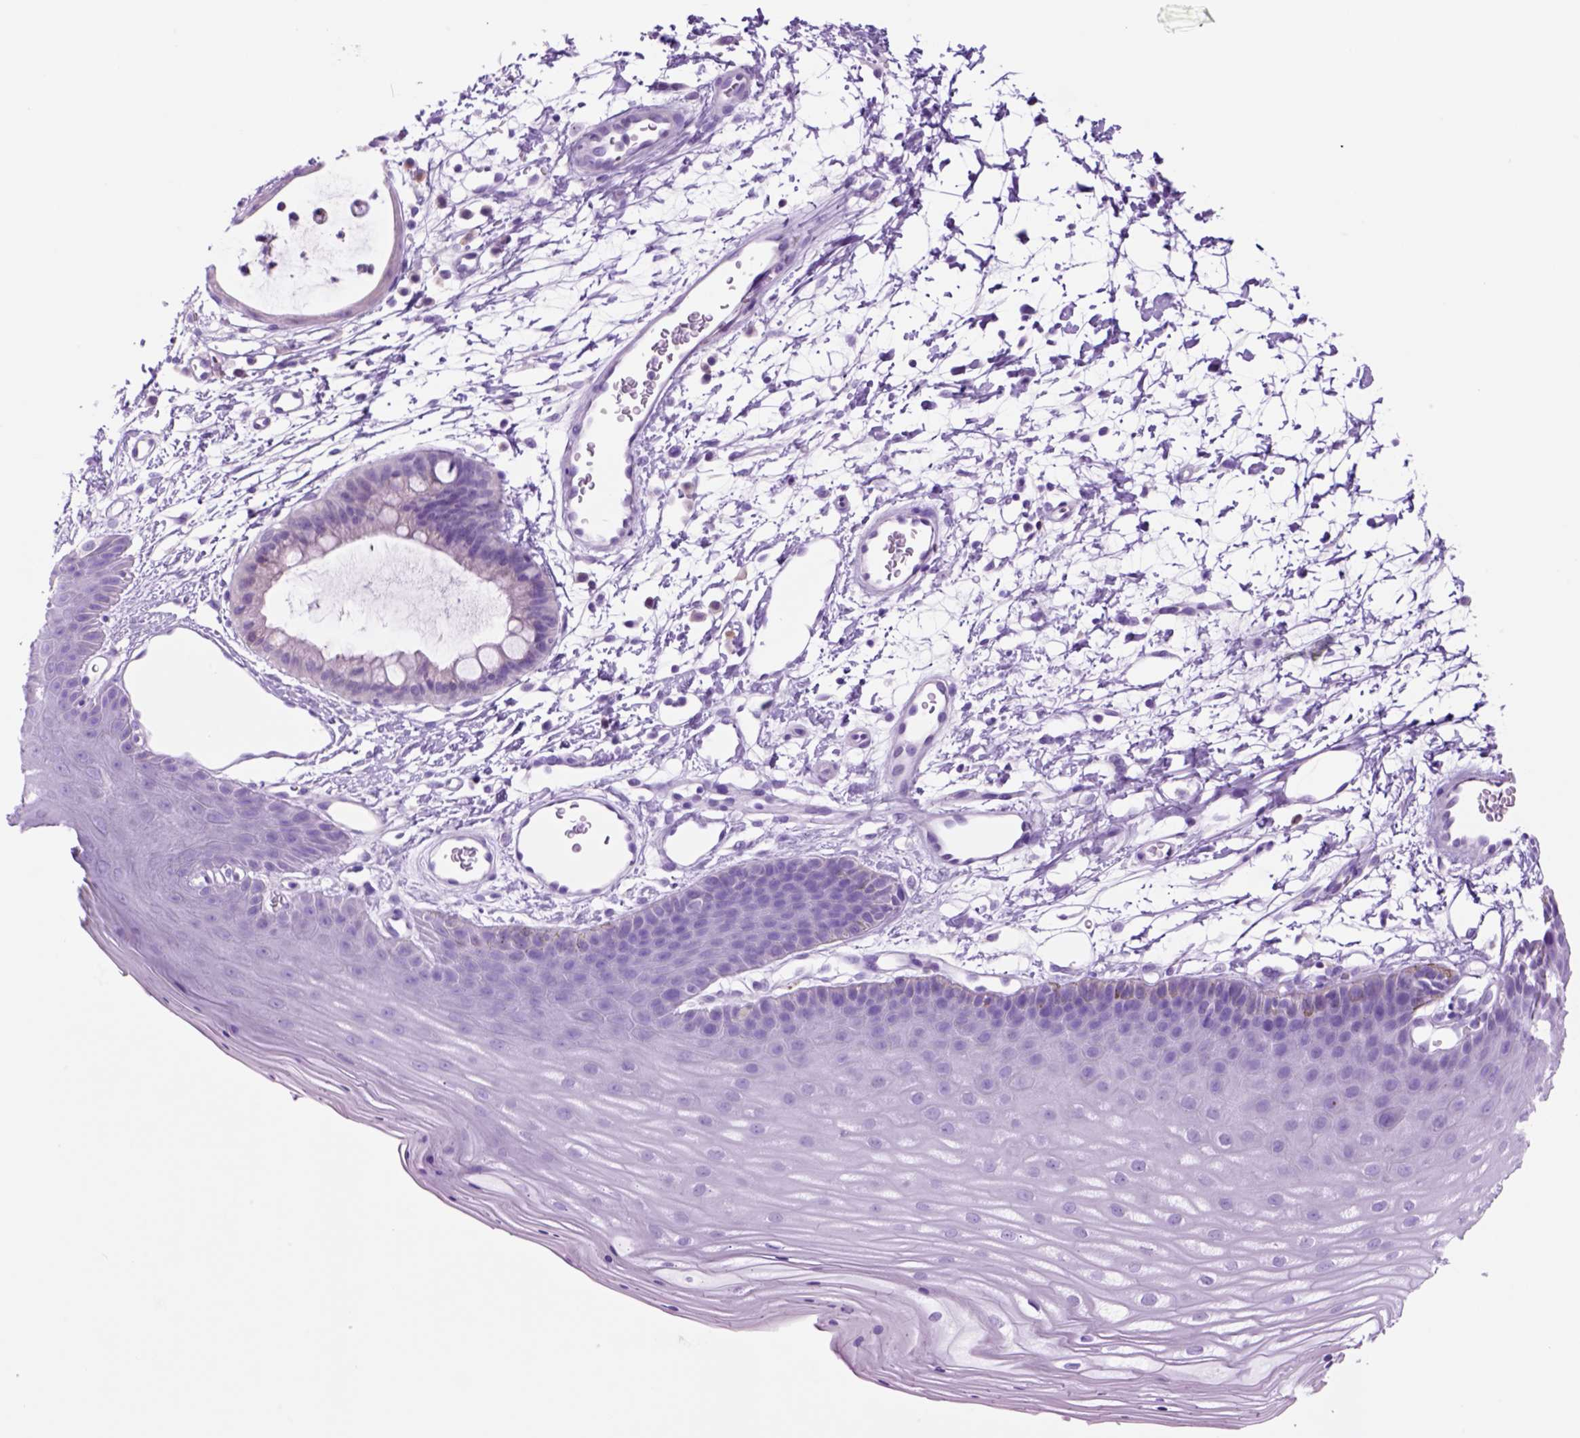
{"staining": {"intensity": "negative", "quantity": "none", "location": "none"}, "tissue": "skin", "cell_type": "Epidermal cells", "image_type": "normal", "snomed": [{"axis": "morphology", "description": "Normal tissue, NOS"}, {"axis": "topography", "description": "Anal"}], "caption": "Skin was stained to show a protein in brown. There is no significant staining in epidermal cells. Brightfield microscopy of IHC stained with DAB (3,3'-diaminobenzidine) (brown) and hematoxylin (blue), captured at high magnification.", "gene": "HHIPL2", "patient": {"sex": "male", "age": 53}}